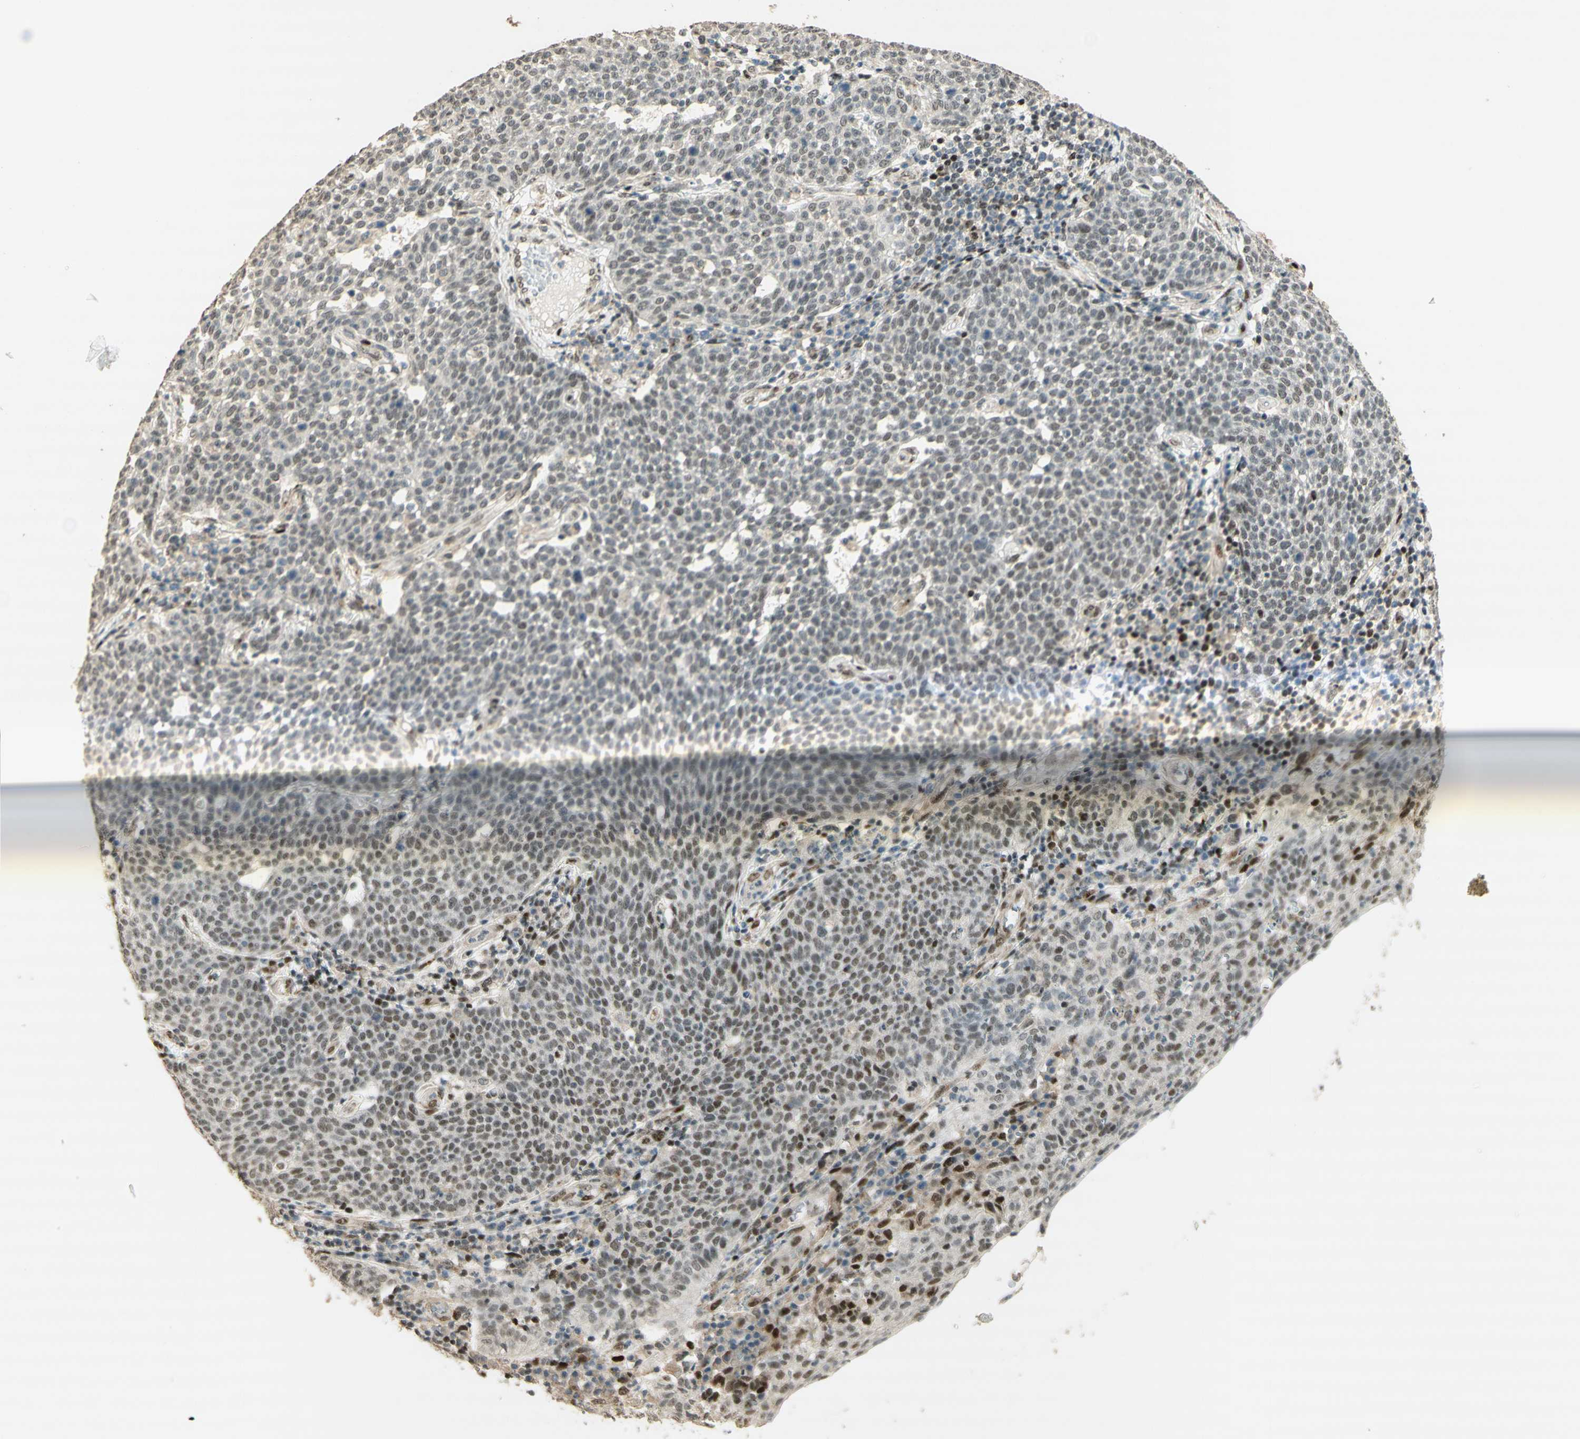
{"staining": {"intensity": "moderate", "quantity": ">75%", "location": "nuclear"}, "tissue": "cervical cancer", "cell_type": "Tumor cells", "image_type": "cancer", "snomed": [{"axis": "morphology", "description": "Squamous cell carcinoma, NOS"}, {"axis": "topography", "description": "Cervix"}], "caption": "Protein staining of squamous cell carcinoma (cervical) tissue reveals moderate nuclear expression in approximately >75% of tumor cells.", "gene": "FOXP1", "patient": {"sex": "female", "age": 34}}